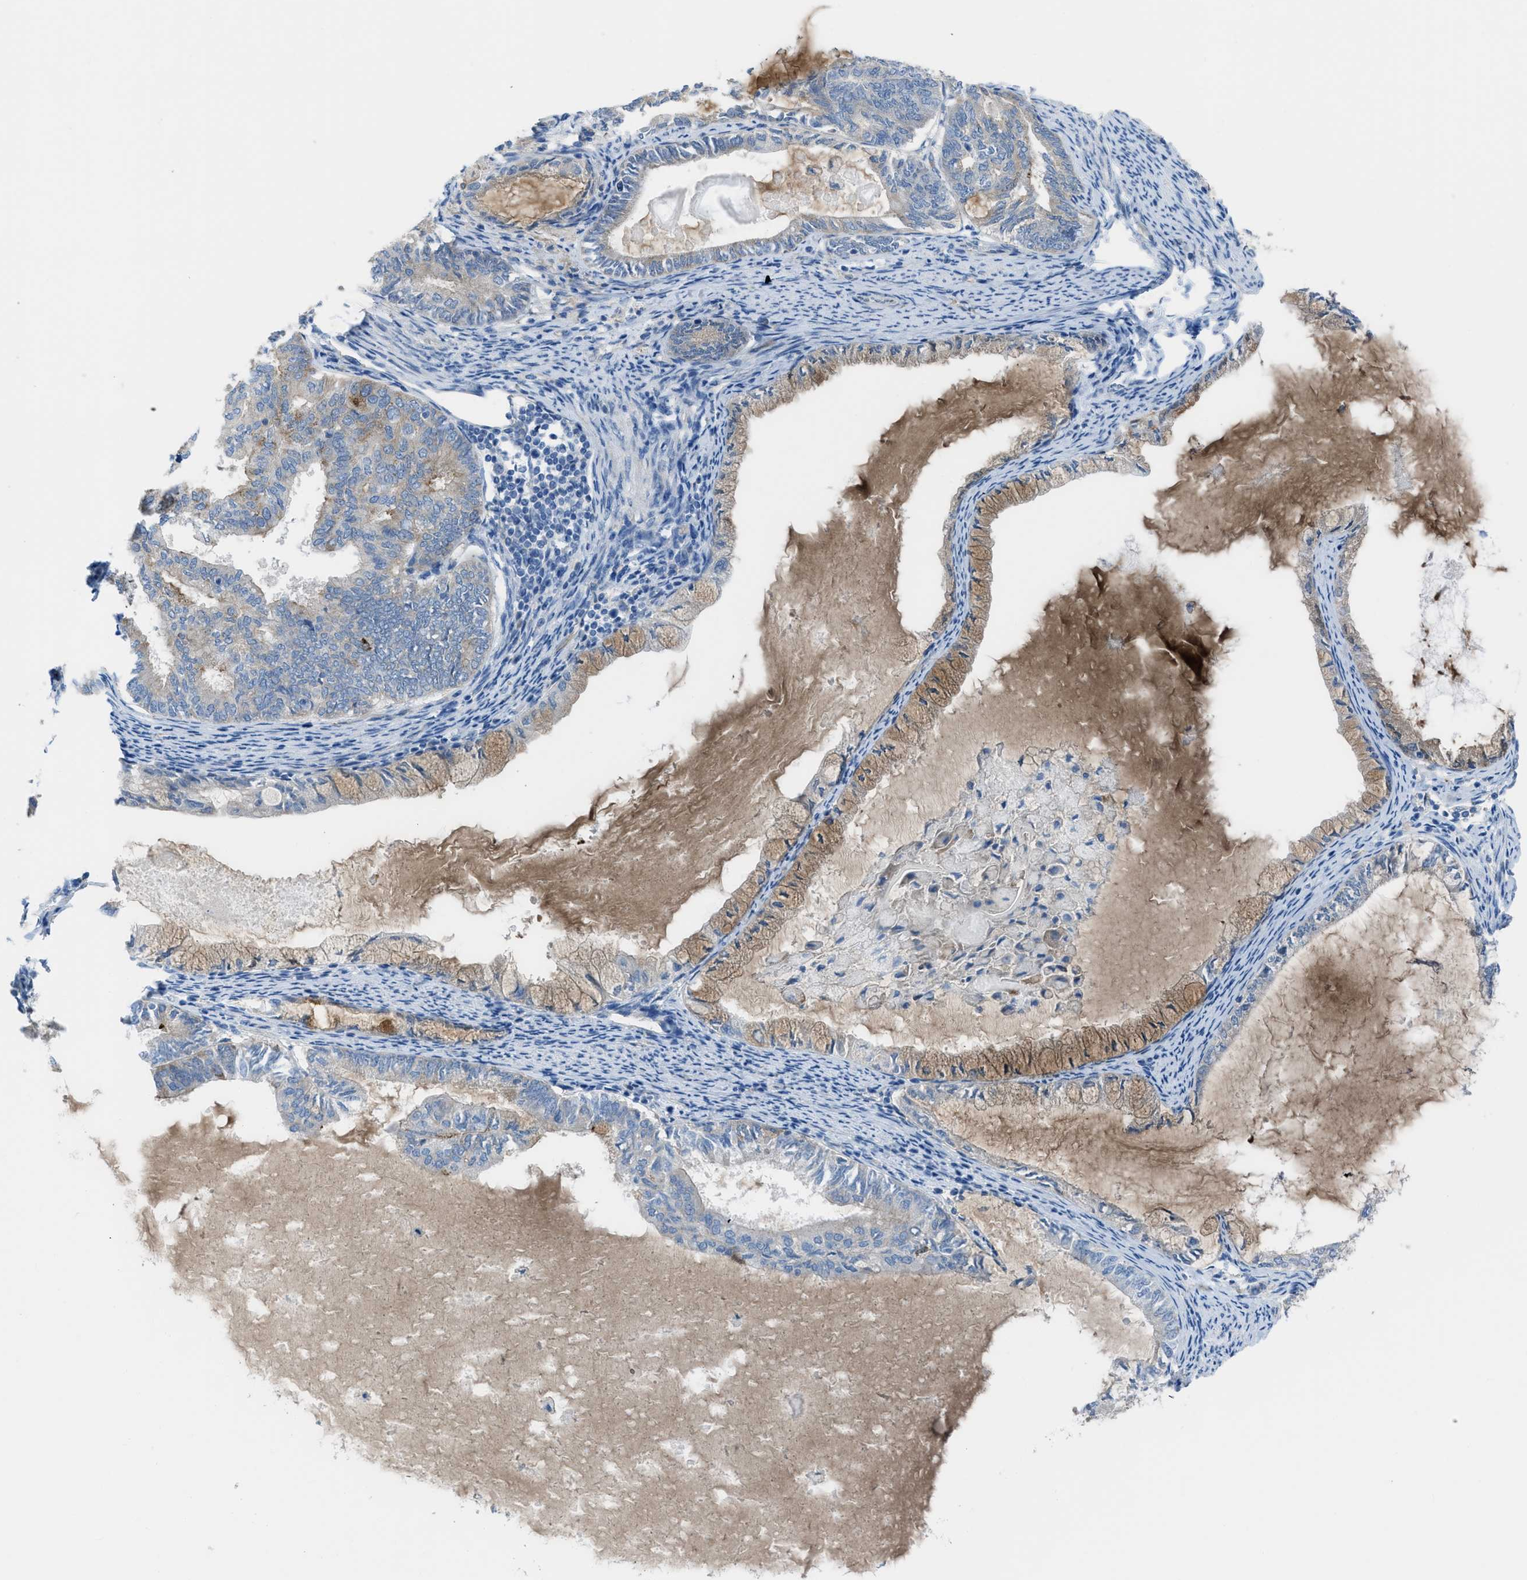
{"staining": {"intensity": "weak", "quantity": "25%-75%", "location": "cytoplasmic/membranous"}, "tissue": "endometrial cancer", "cell_type": "Tumor cells", "image_type": "cancer", "snomed": [{"axis": "morphology", "description": "Adenocarcinoma, NOS"}, {"axis": "topography", "description": "Endometrium"}], "caption": "IHC of human adenocarcinoma (endometrial) demonstrates low levels of weak cytoplasmic/membranous expression in about 25%-75% of tumor cells. (brown staining indicates protein expression, while blue staining denotes nuclei).", "gene": "EGFR", "patient": {"sex": "female", "age": 86}}